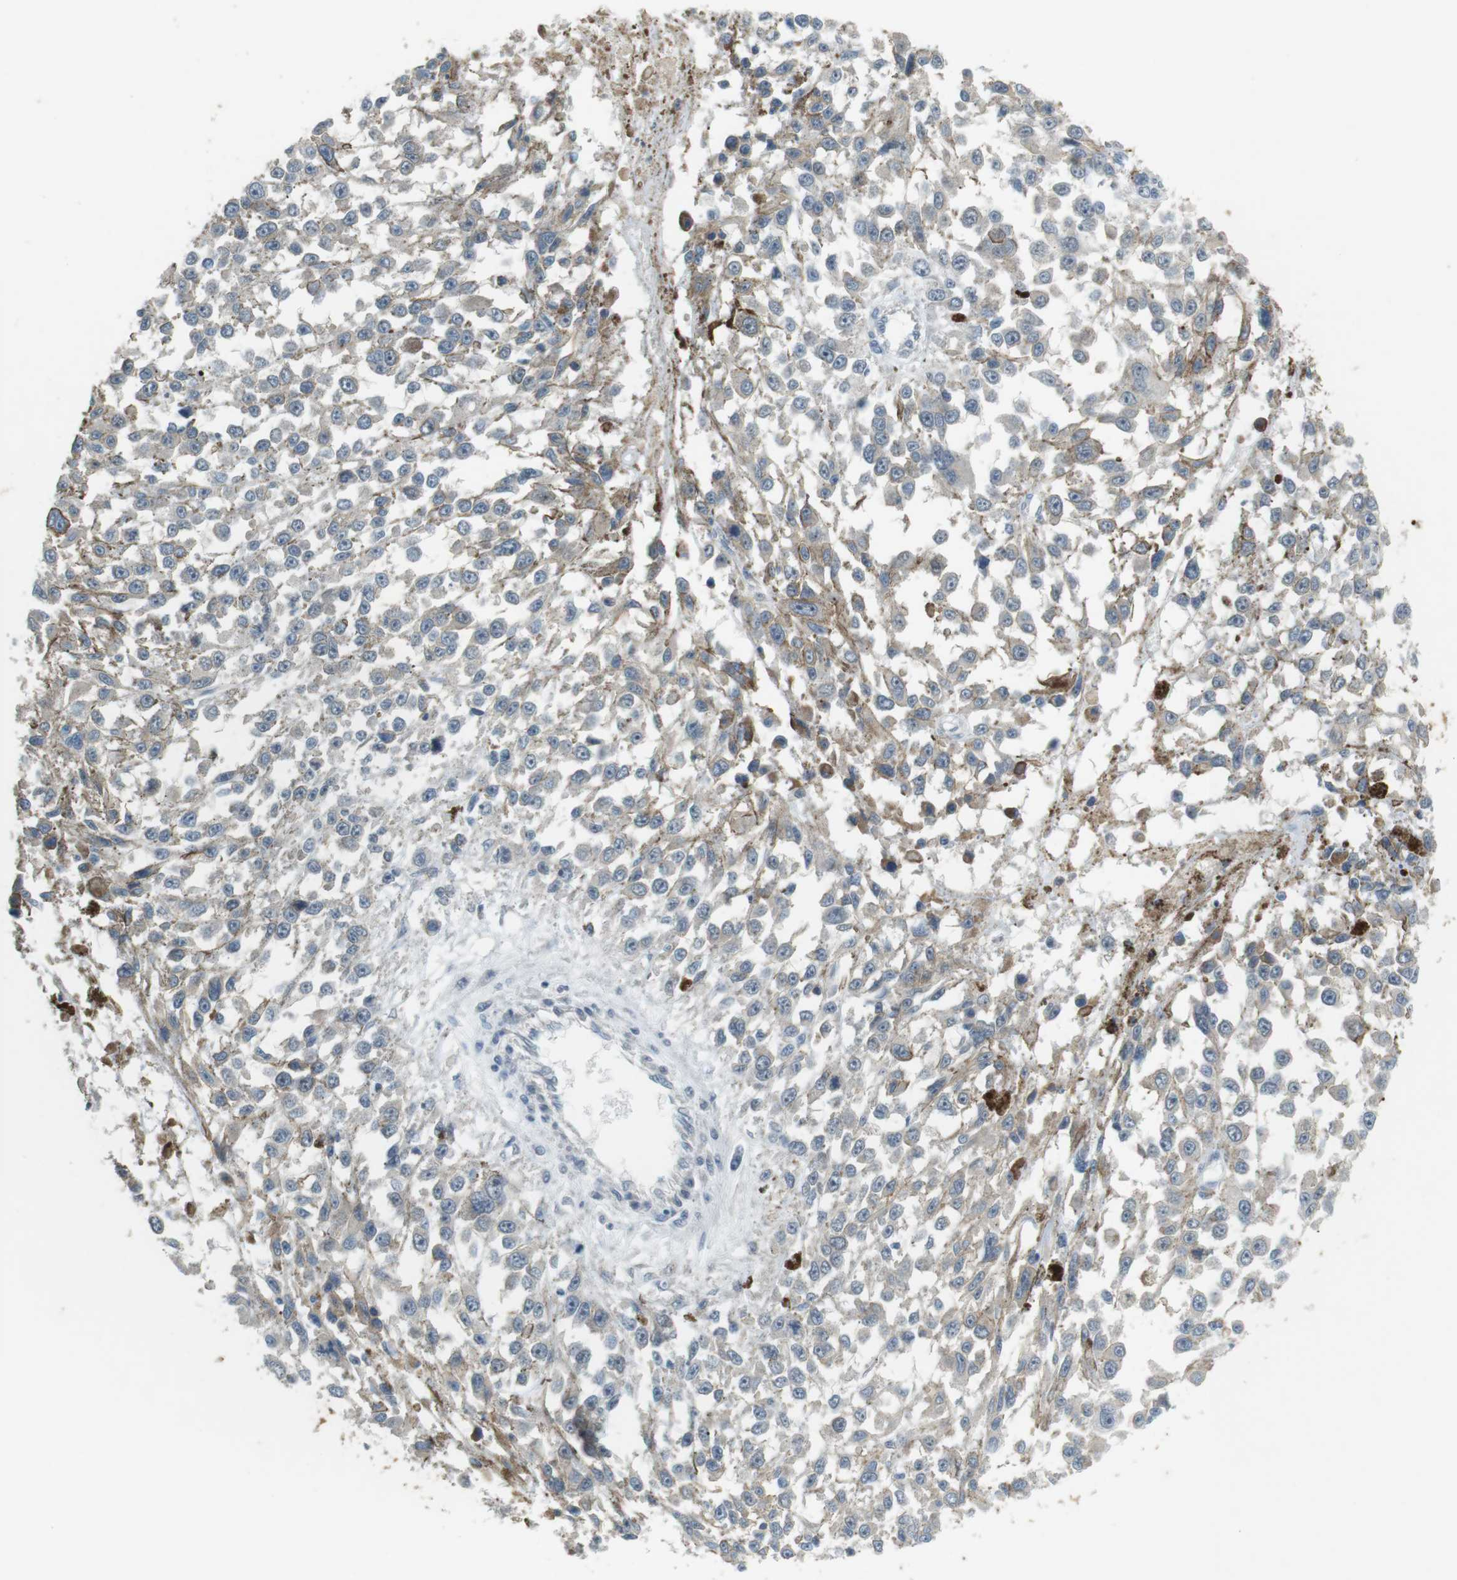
{"staining": {"intensity": "weak", "quantity": "<25%", "location": "cytoplasmic/membranous"}, "tissue": "melanoma", "cell_type": "Tumor cells", "image_type": "cancer", "snomed": [{"axis": "morphology", "description": "Malignant melanoma, Metastatic site"}, {"axis": "topography", "description": "Lymph node"}], "caption": "Immunohistochemistry micrograph of melanoma stained for a protein (brown), which reveals no positivity in tumor cells.", "gene": "MUC5B", "patient": {"sex": "male", "age": 59}}